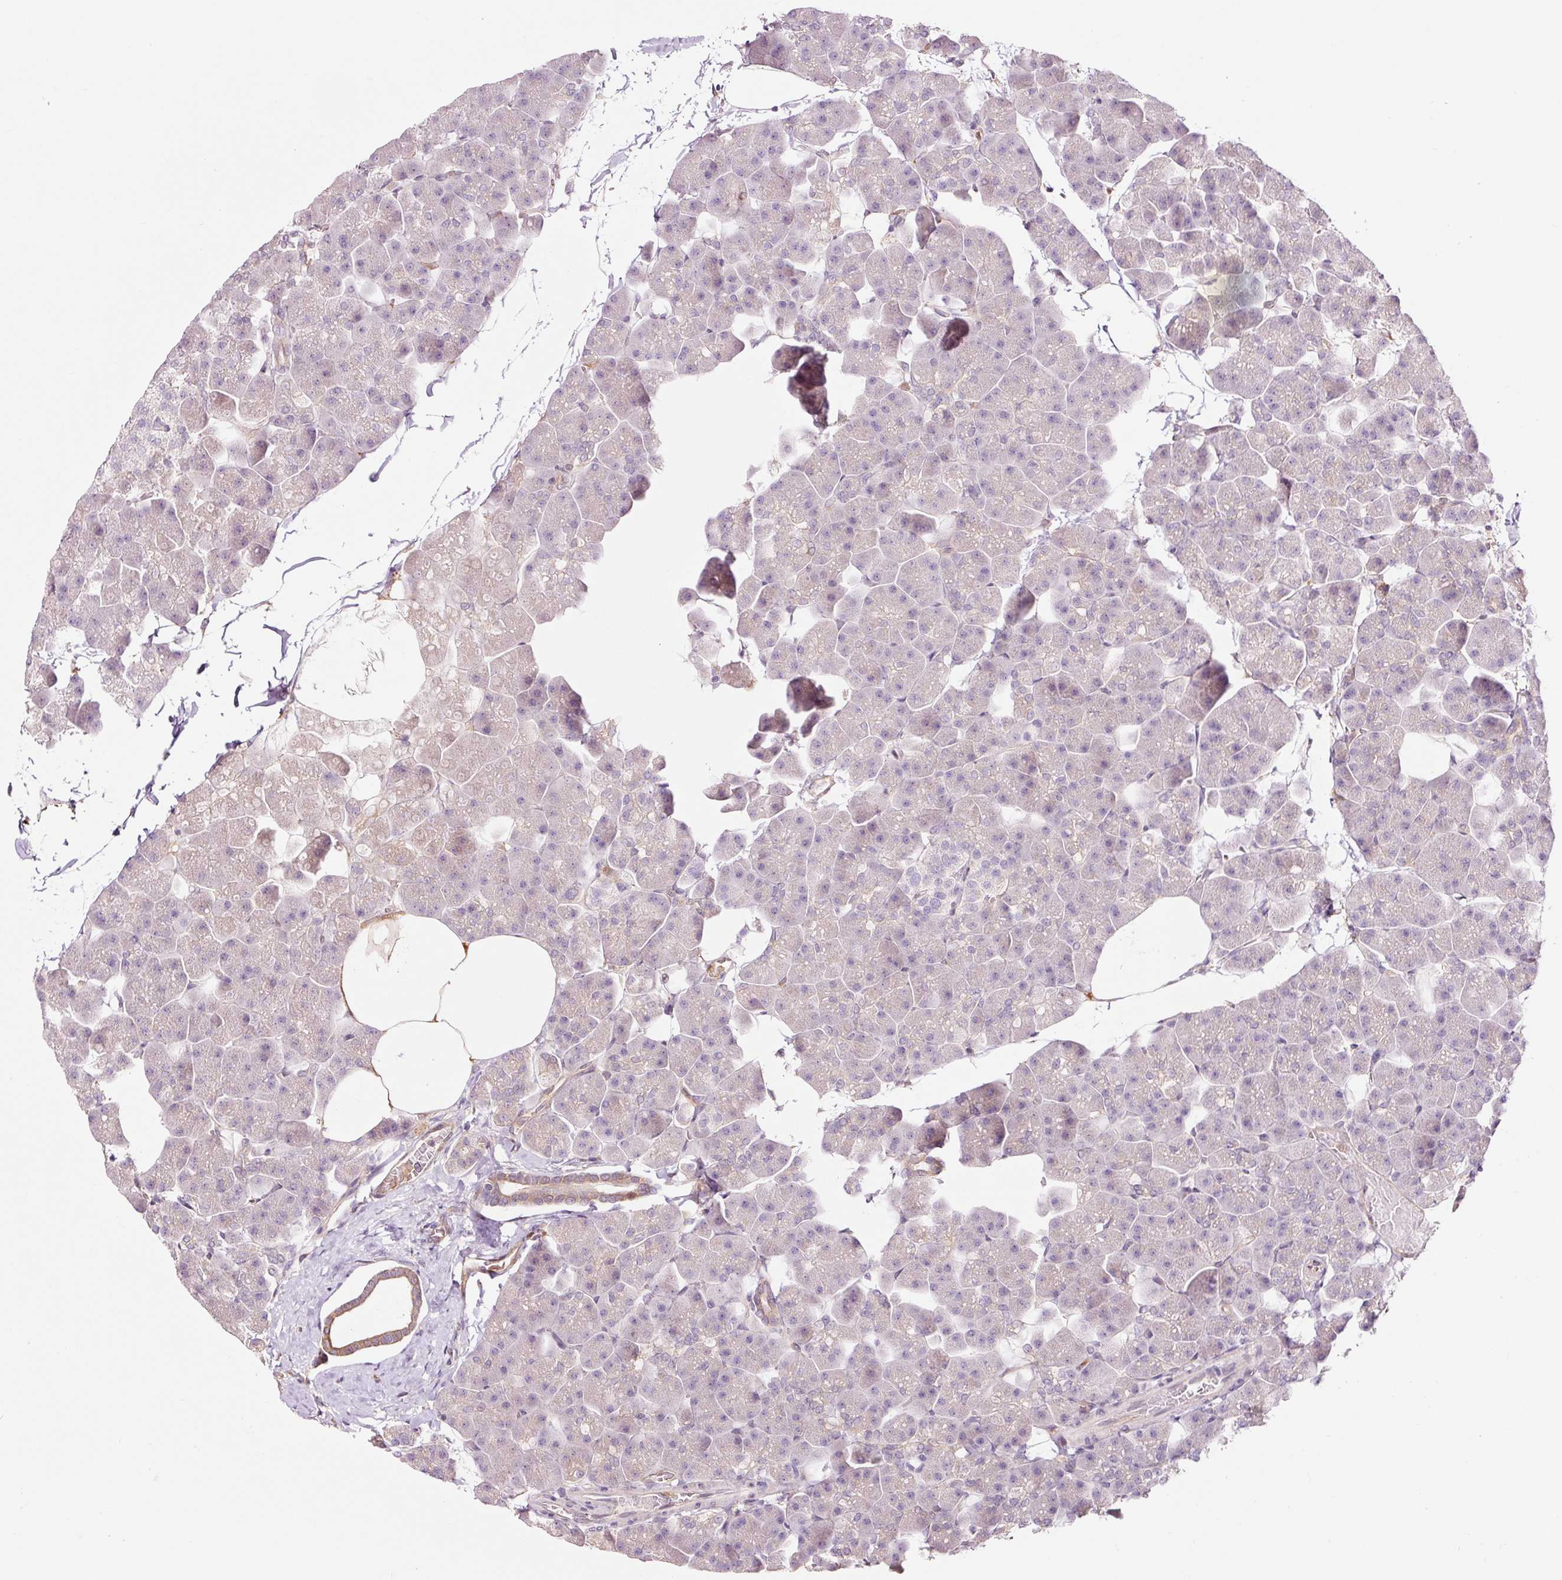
{"staining": {"intensity": "negative", "quantity": "none", "location": "none"}, "tissue": "pancreas", "cell_type": "Exocrine glandular cells", "image_type": "normal", "snomed": [{"axis": "morphology", "description": "Normal tissue, NOS"}, {"axis": "topography", "description": "Pancreas"}], "caption": "DAB (3,3'-diaminobenzidine) immunohistochemical staining of benign human pancreas demonstrates no significant staining in exocrine glandular cells. (Stains: DAB immunohistochemistry (IHC) with hematoxylin counter stain, Microscopy: brightfield microscopy at high magnification).", "gene": "FBXL14", "patient": {"sex": "male", "age": 35}}